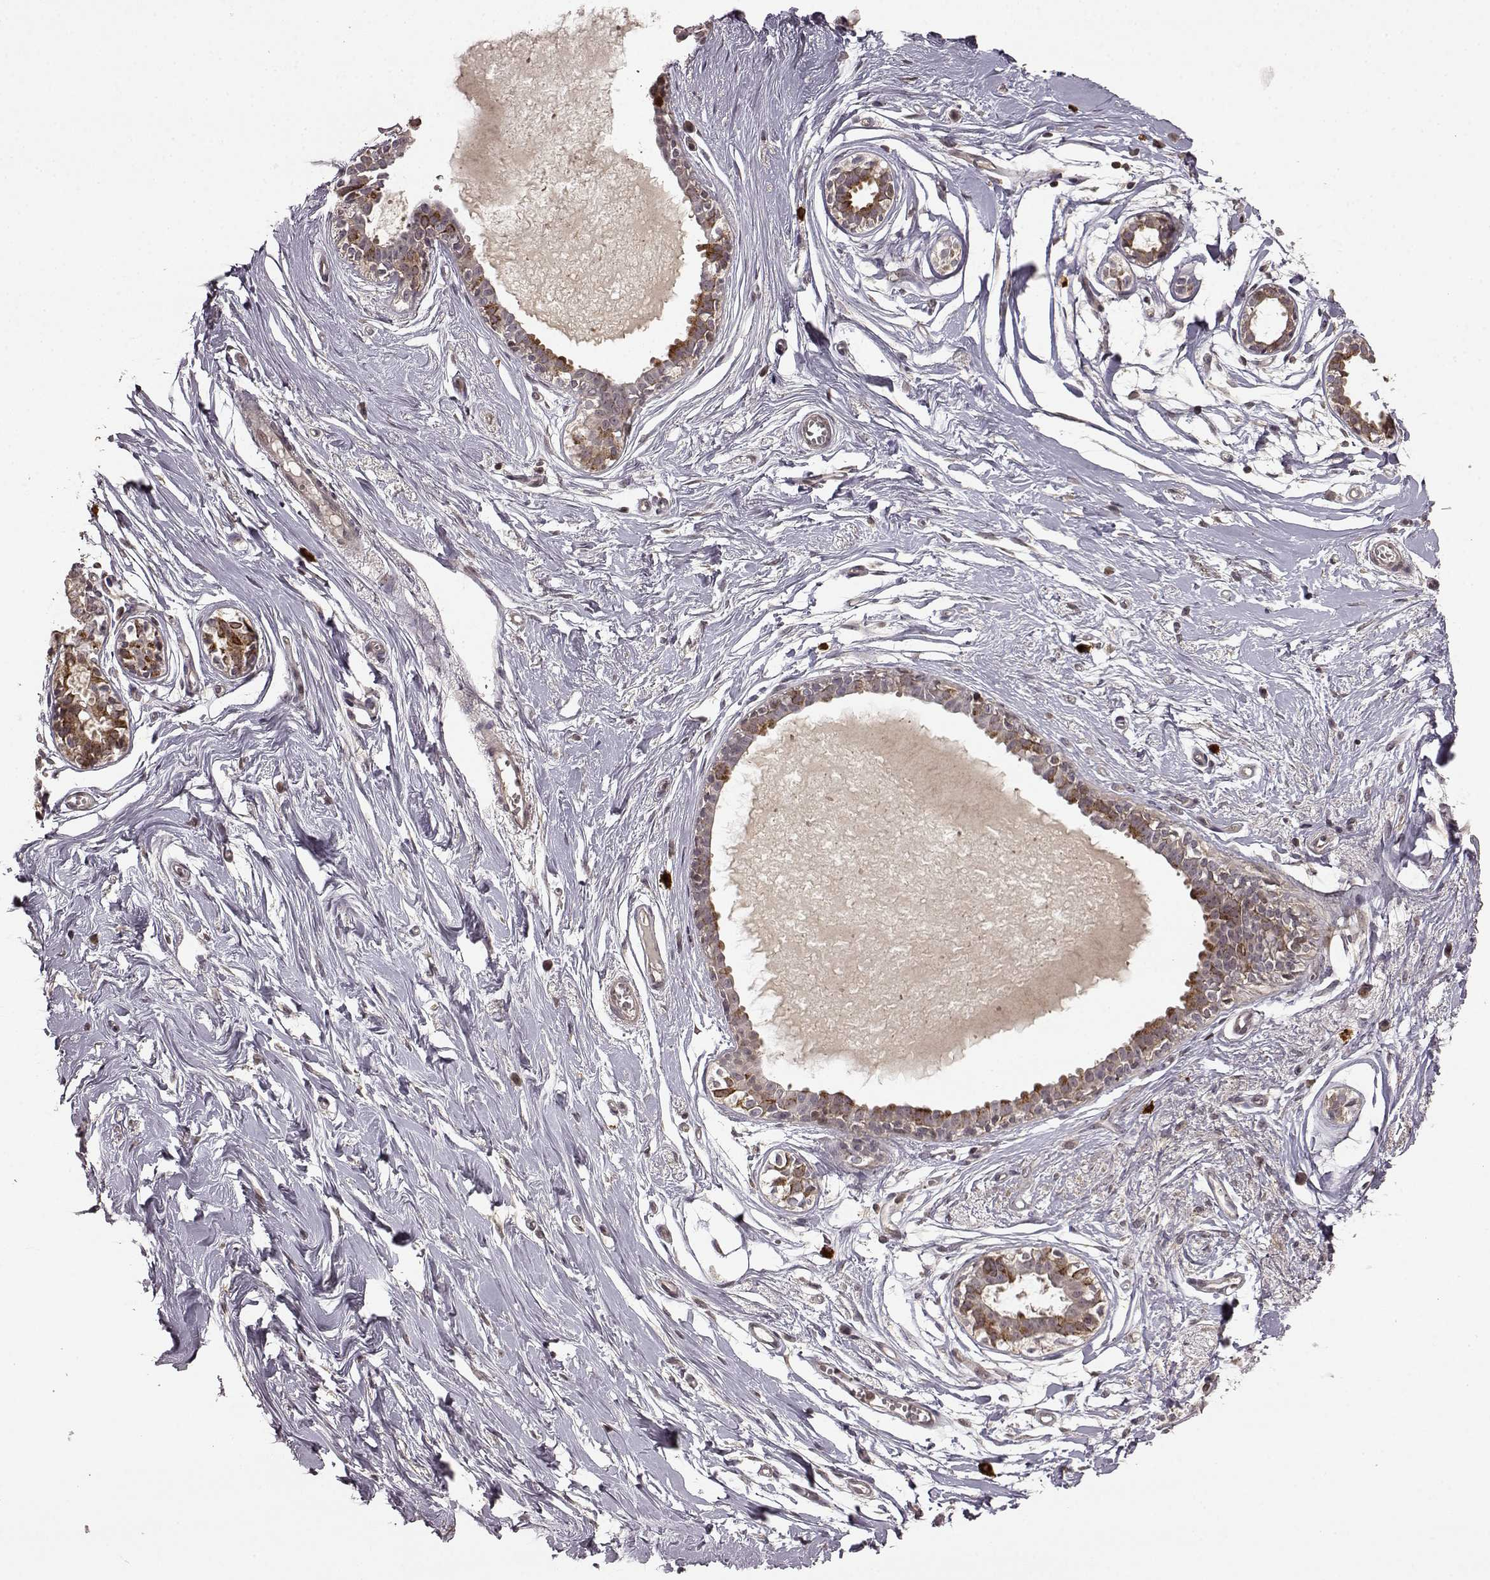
{"staining": {"intensity": "negative", "quantity": "none", "location": "none"}, "tissue": "breast", "cell_type": "Adipocytes", "image_type": "normal", "snomed": [{"axis": "morphology", "description": "Normal tissue, NOS"}, {"axis": "topography", "description": "Breast"}], "caption": "Breast was stained to show a protein in brown. There is no significant staining in adipocytes. (DAB (3,3'-diaminobenzidine) IHC, high magnification).", "gene": "TRMU", "patient": {"sex": "female", "age": 49}}